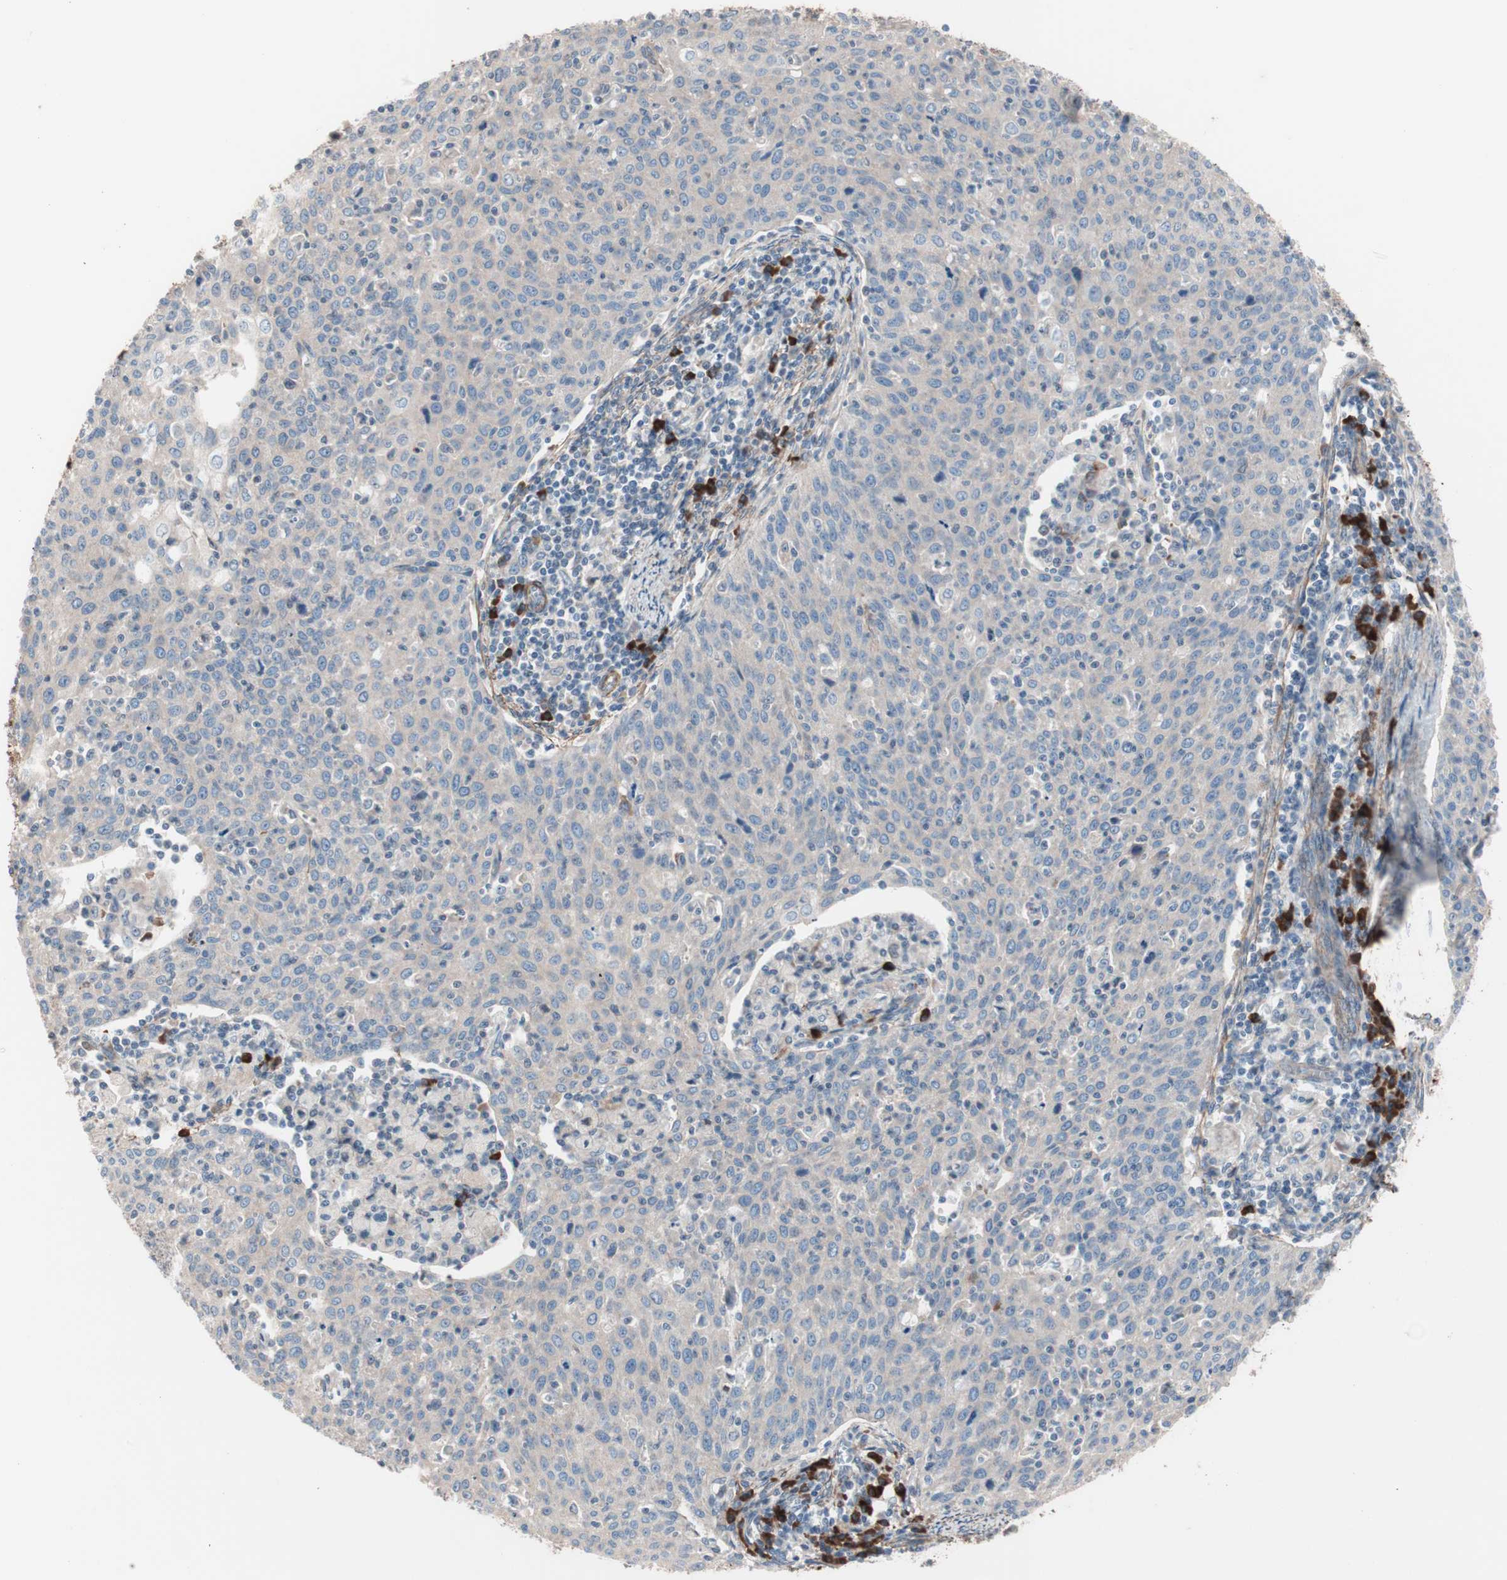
{"staining": {"intensity": "weak", "quantity": ">75%", "location": "cytoplasmic/membranous"}, "tissue": "cervical cancer", "cell_type": "Tumor cells", "image_type": "cancer", "snomed": [{"axis": "morphology", "description": "Squamous cell carcinoma, NOS"}, {"axis": "topography", "description": "Cervix"}], "caption": "Weak cytoplasmic/membranous staining is seen in approximately >75% of tumor cells in cervical cancer.", "gene": "ALG5", "patient": {"sex": "female", "age": 38}}